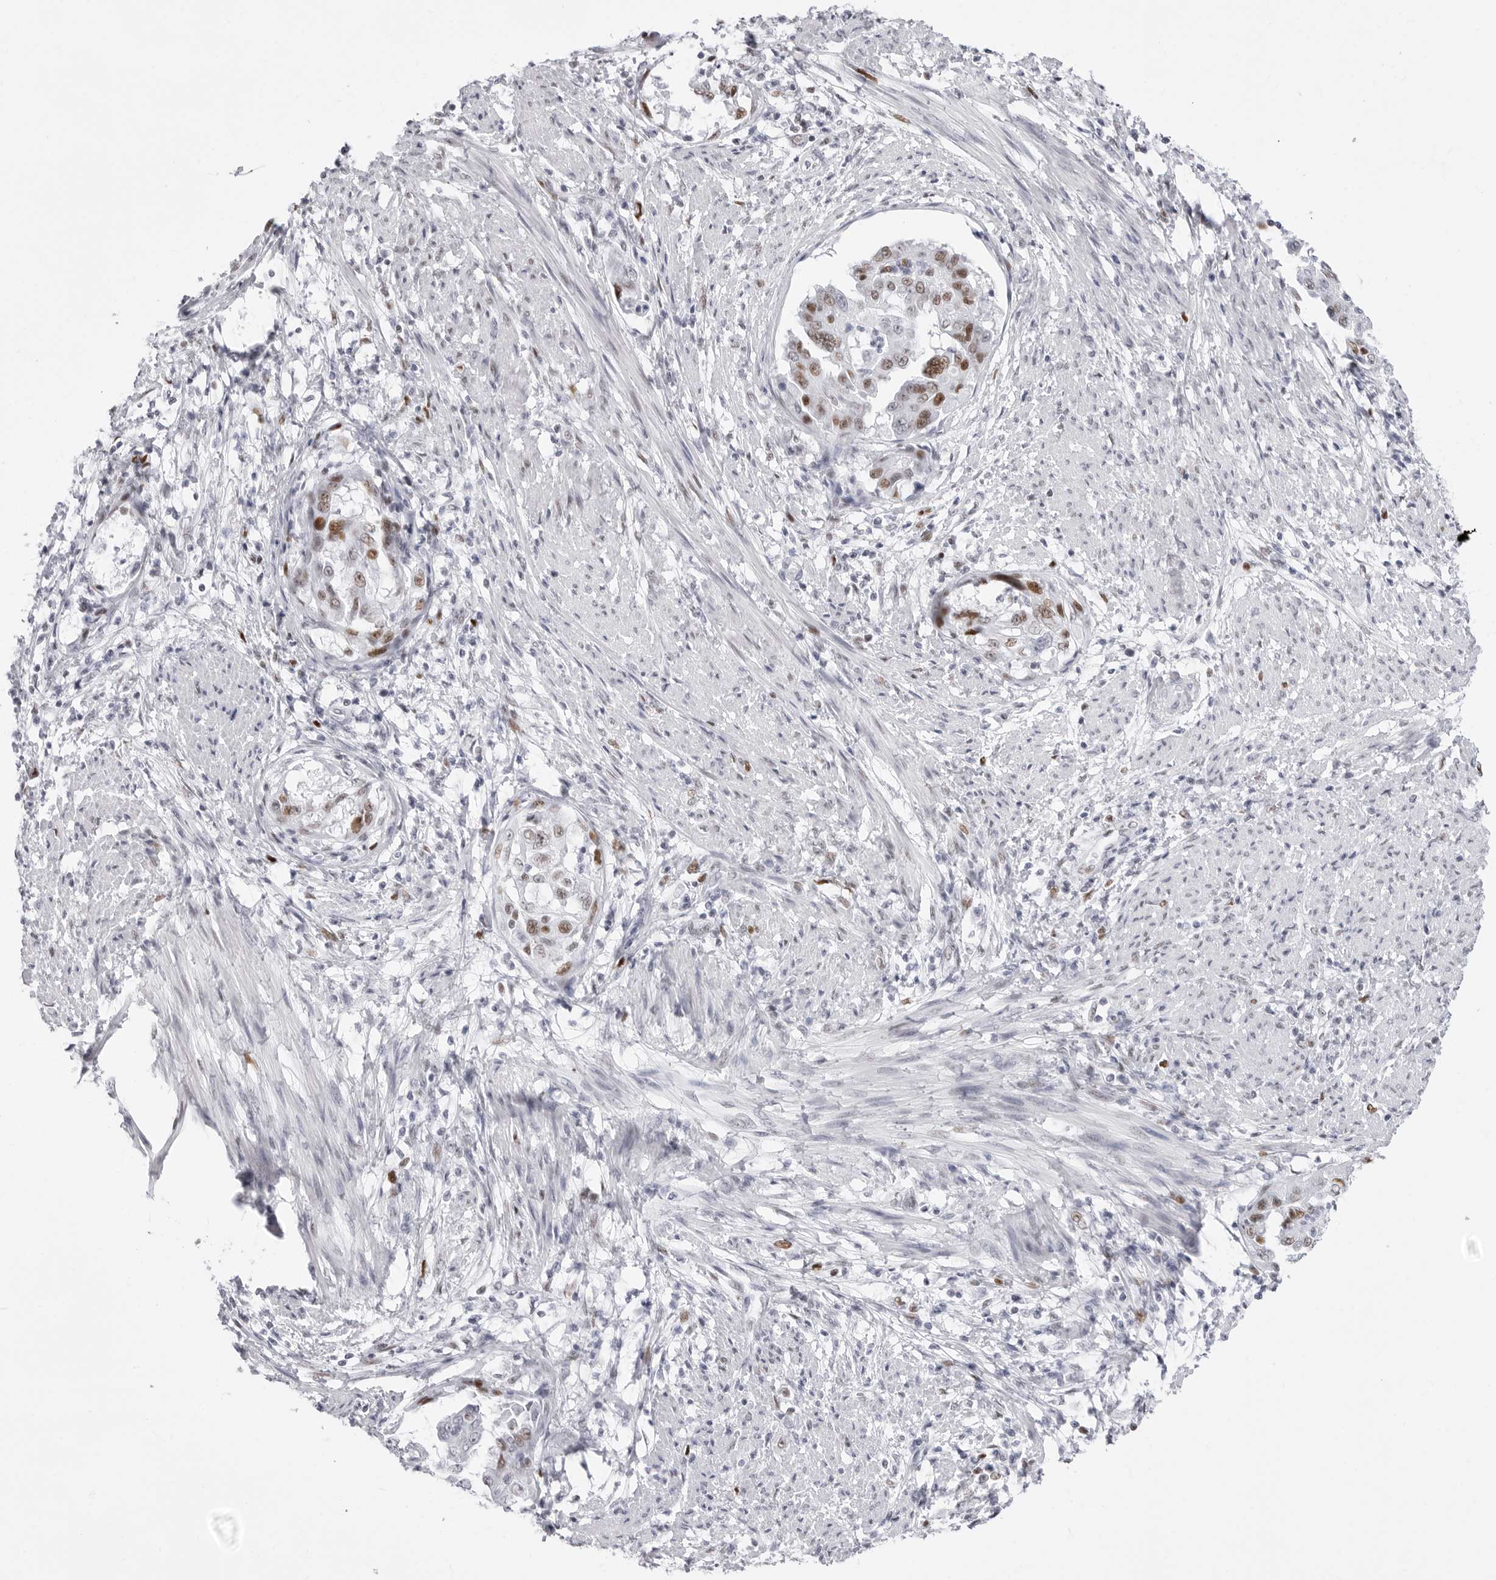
{"staining": {"intensity": "moderate", "quantity": "<25%", "location": "nuclear"}, "tissue": "endometrial cancer", "cell_type": "Tumor cells", "image_type": "cancer", "snomed": [{"axis": "morphology", "description": "Adenocarcinoma, NOS"}, {"axis": "topography", "description": "Endometrium"}], "caption": "A photomicrograph showing moderate nuclear expression in about <25% of tumor cells in endometrial cancer (adenocarcinoma), as visualized by brown immunohistochemical staining.", "gene": "NASP", "patient": {"sex": "female", "age": 85}}